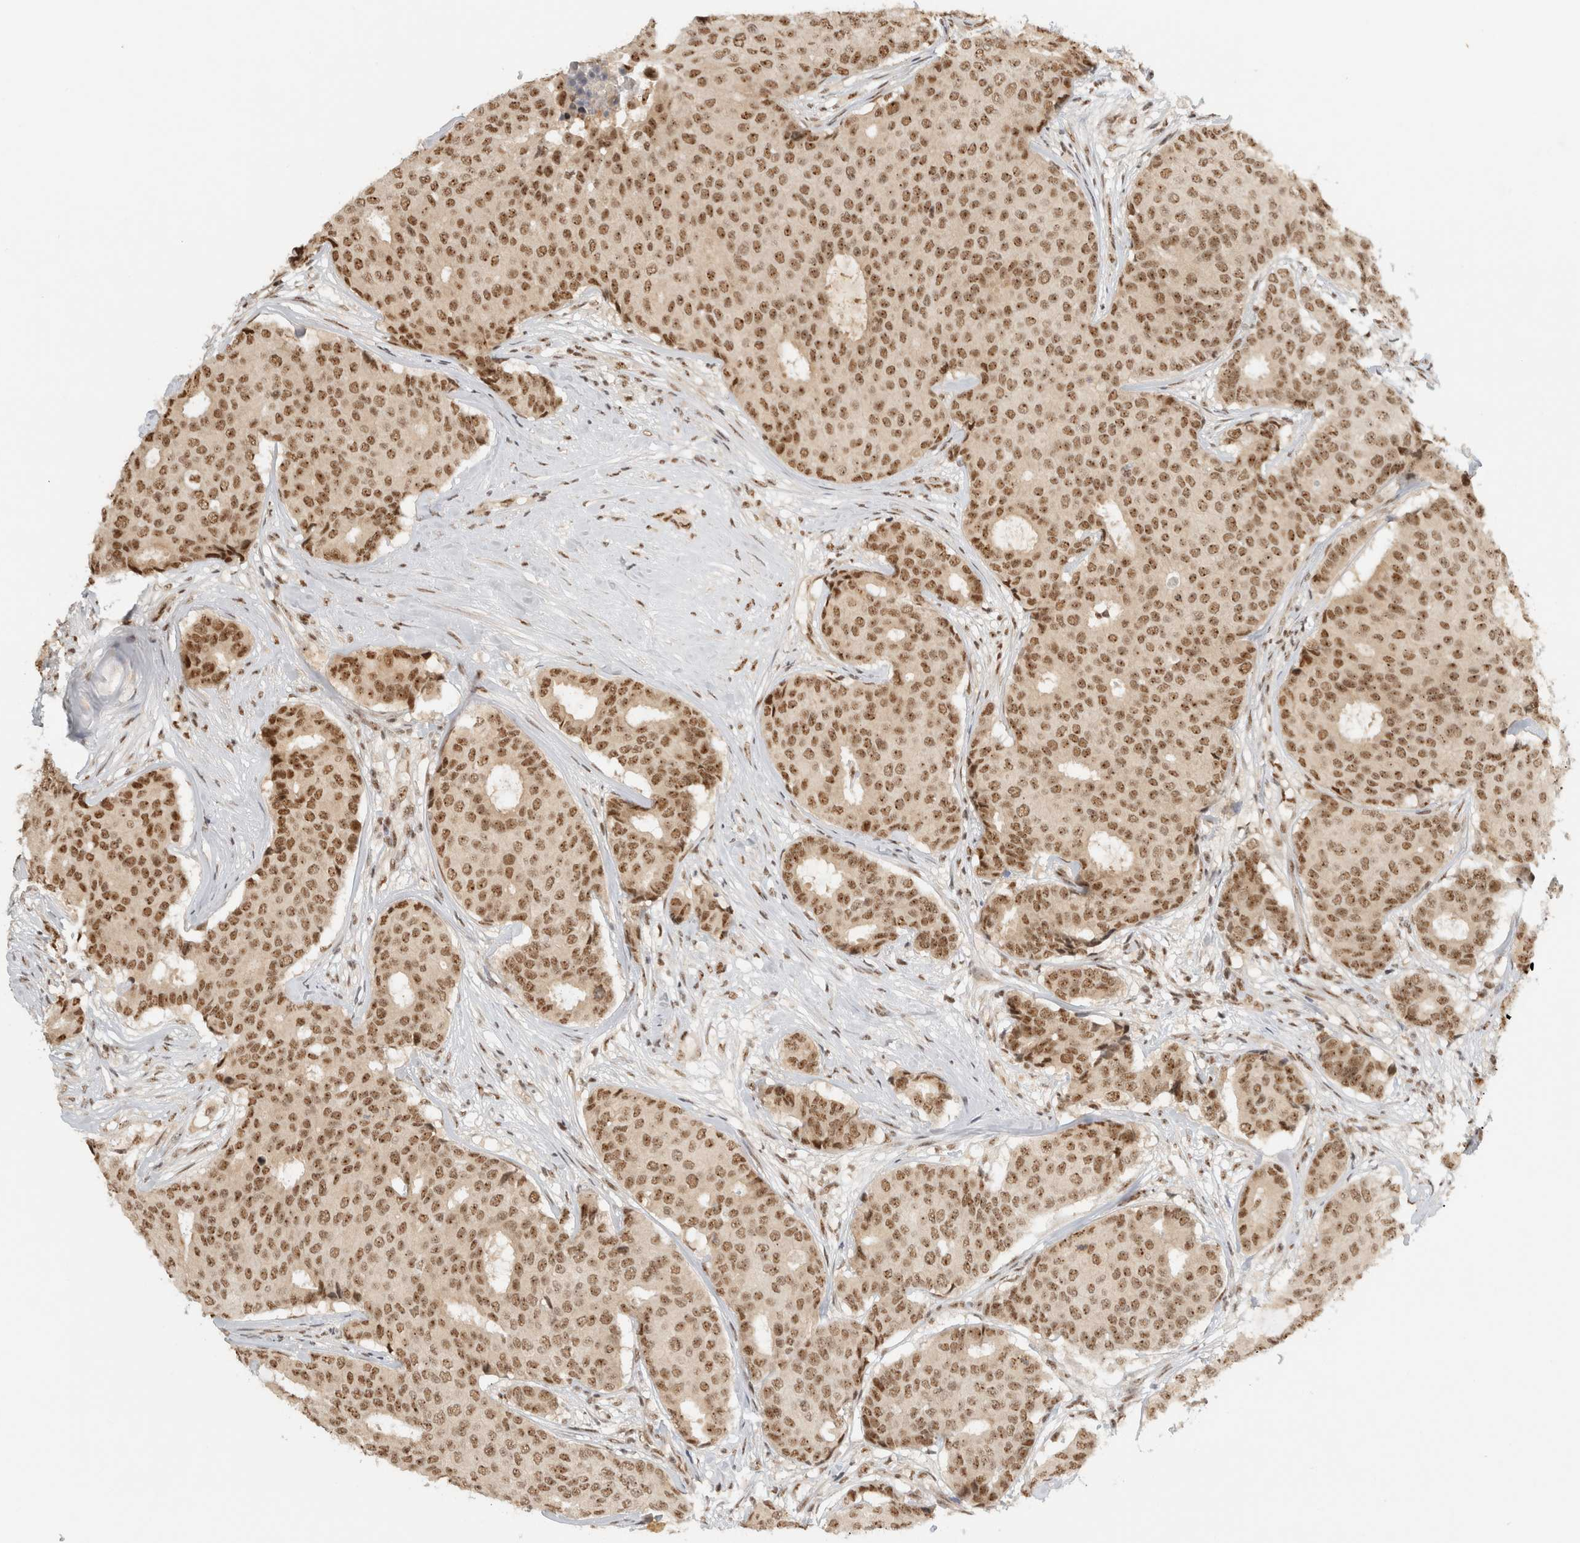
{"staining": {"intensity": "moderate", "quantity": ">75%", "location": "nuclear"}, "tissue": "breast cancer", "cell_type": "Tumor cells", "image_type": "cancer", "snomed": [{"axis": "morphology", "description": "Duct carcinoma"}, {"axis": "topography", "description": "Breast"}], "caption": "Breast invasive ductal carcinoma stained for a protein exhibits moderate nuclear positivity in tumor cells. (DAB = brown stain, brightfield microscopy at high magnification).", "gene": "EBNA1BP2", "patient": {"sex": "female", "age": 75}}